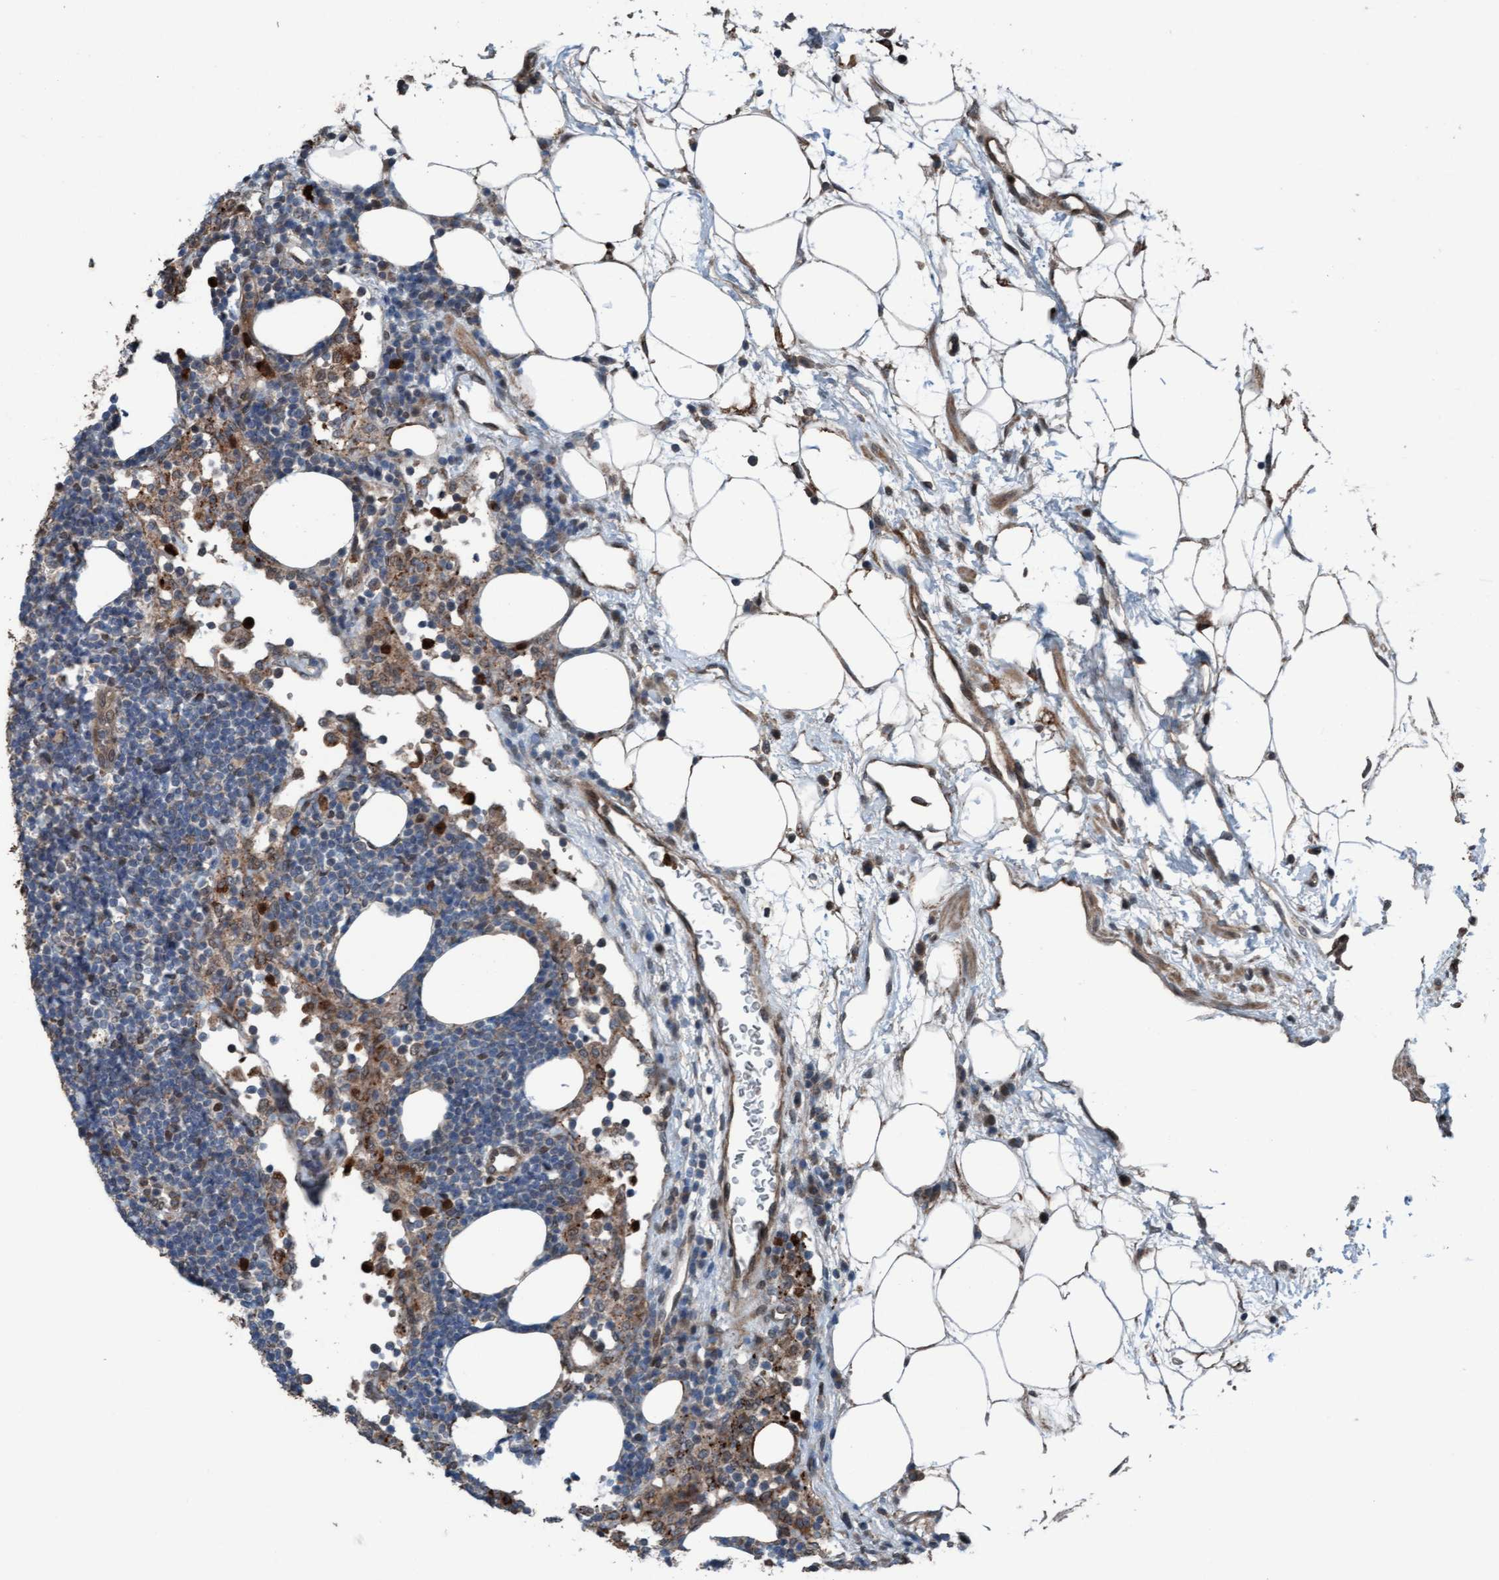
{"staining": {"intensity": "weak", "quantity": "25%-75%", "location": "cytoplasmic/membranous"}, "tissue": "lymph node", "cell_type": "Germinal center cells", "image_type": "normal", "snomed": [{"axis": "morphology", "description": "Normal tissue, NOS"}, {"axis": "morphology", "description": "Carcinoid, malignant, NOS"}, {"axis": "topography", "description": "Lymph node"}], "caption": "Protein expression analysis of normal lymph node shows weak cytoplasmic/membranous staining in approximately 25%-75% of germinal center cells. Using DAB (brown) and hematoxylin (blue) stains, captured at high magnification using brightfield microscopy.", "gene": "PLXNB2", "patient": {"sex": "male", "age": 47}}